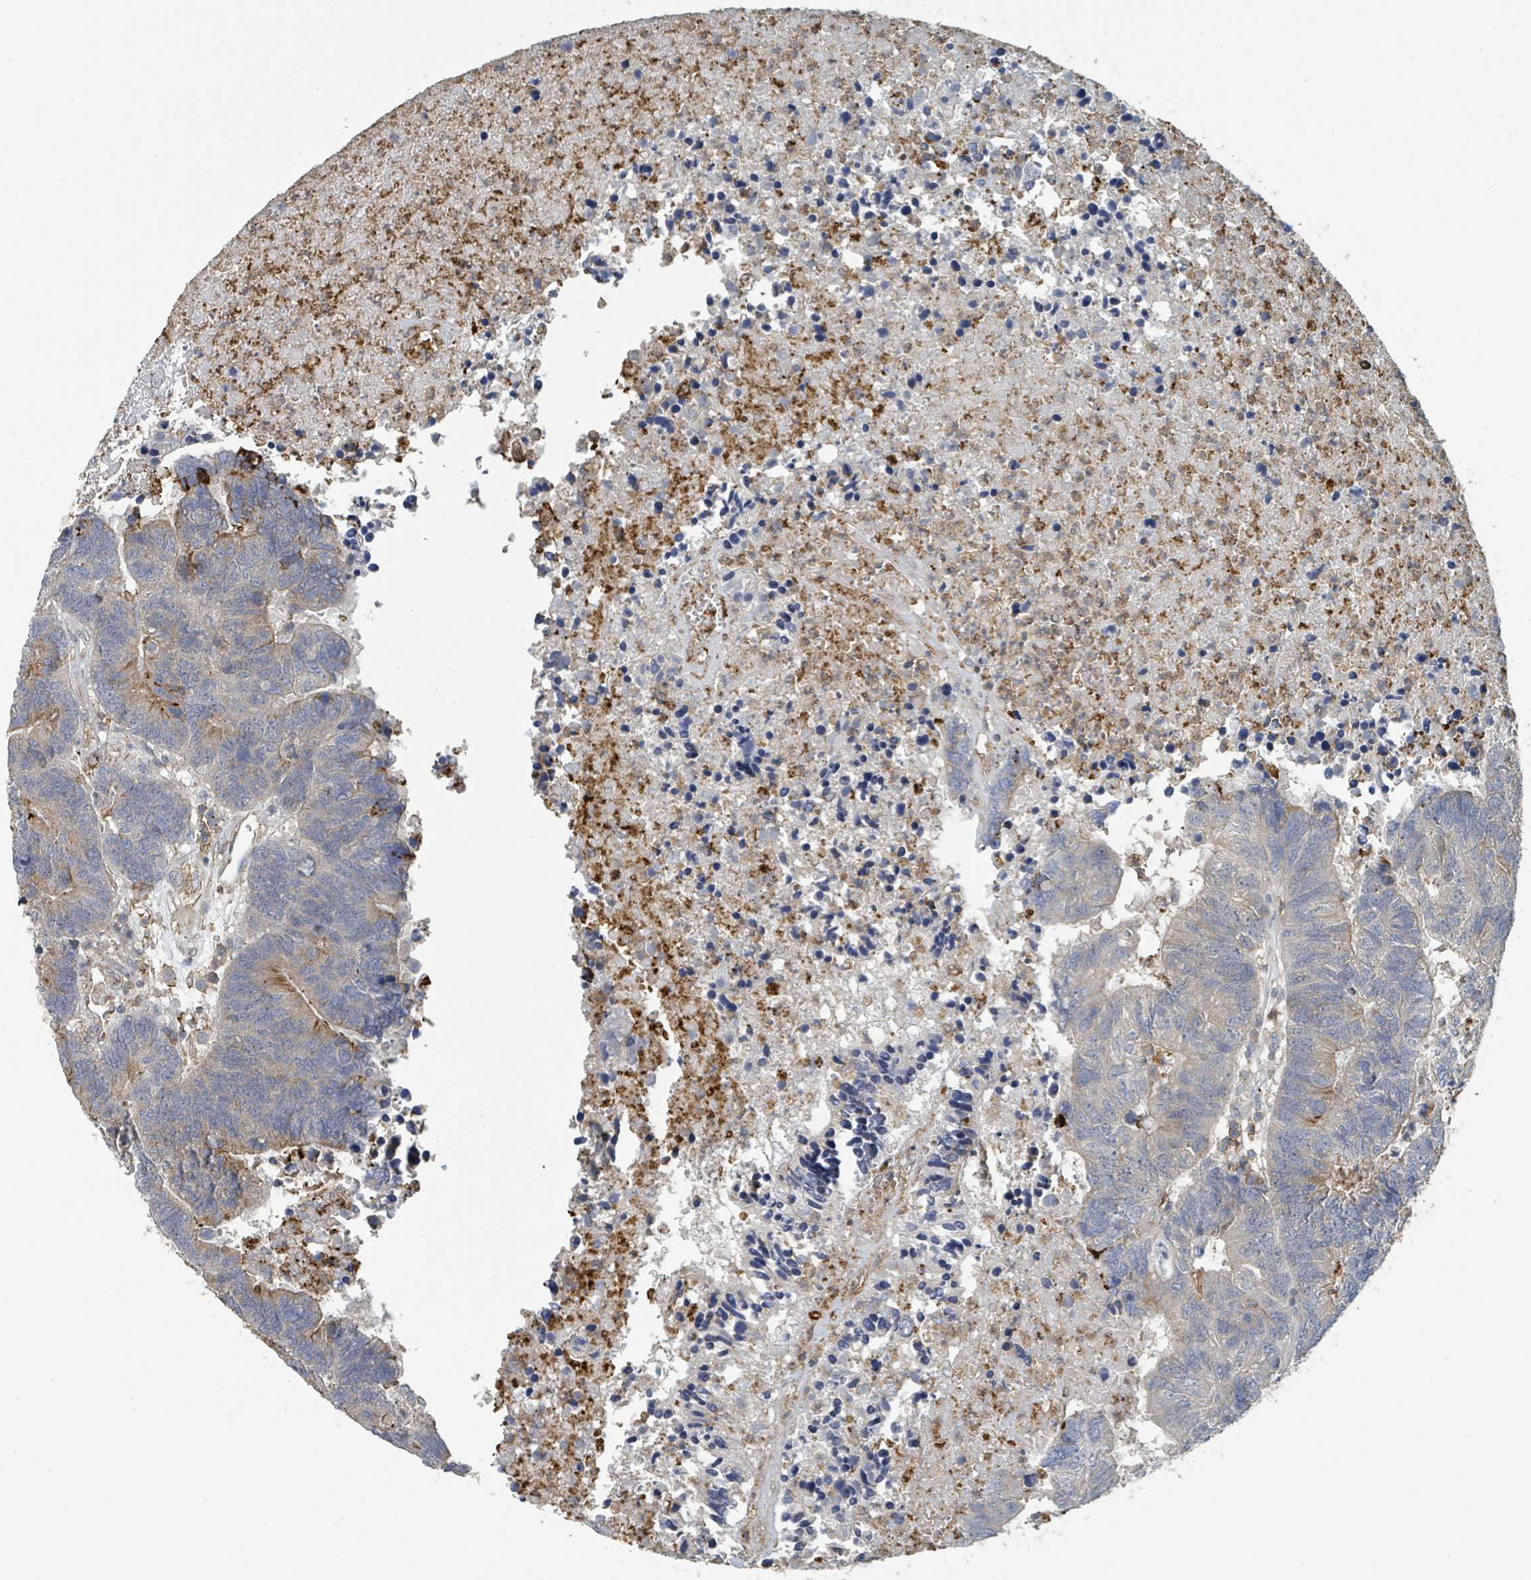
{"staining": {"intensity": "moderate", "quantity": "<25%", "location": "cytoplasmic/membranous"}, "tissue": "colorectal cancer", "cell_type": "Tumor cells", "image_type": "cancer", "snomed": [{"axis": "morphology", "description": "Adenocarcinoma, NOS"}, {"axis": "topography", "description": "Colon"}], "caption": "Colorectal cancer was stained to show a protein in brown. There is low levels of moderate cytoplasmic/membranous staining in approximately <25% of tumor cells. Using DAB (3,3'-diaminobenzidine) (brown) and hematoxylin (blue) stains, captured at high magnification using brightfield microscopy.", "gene": "LRRC42", "patient": {"sex": "female", "age": 48}}